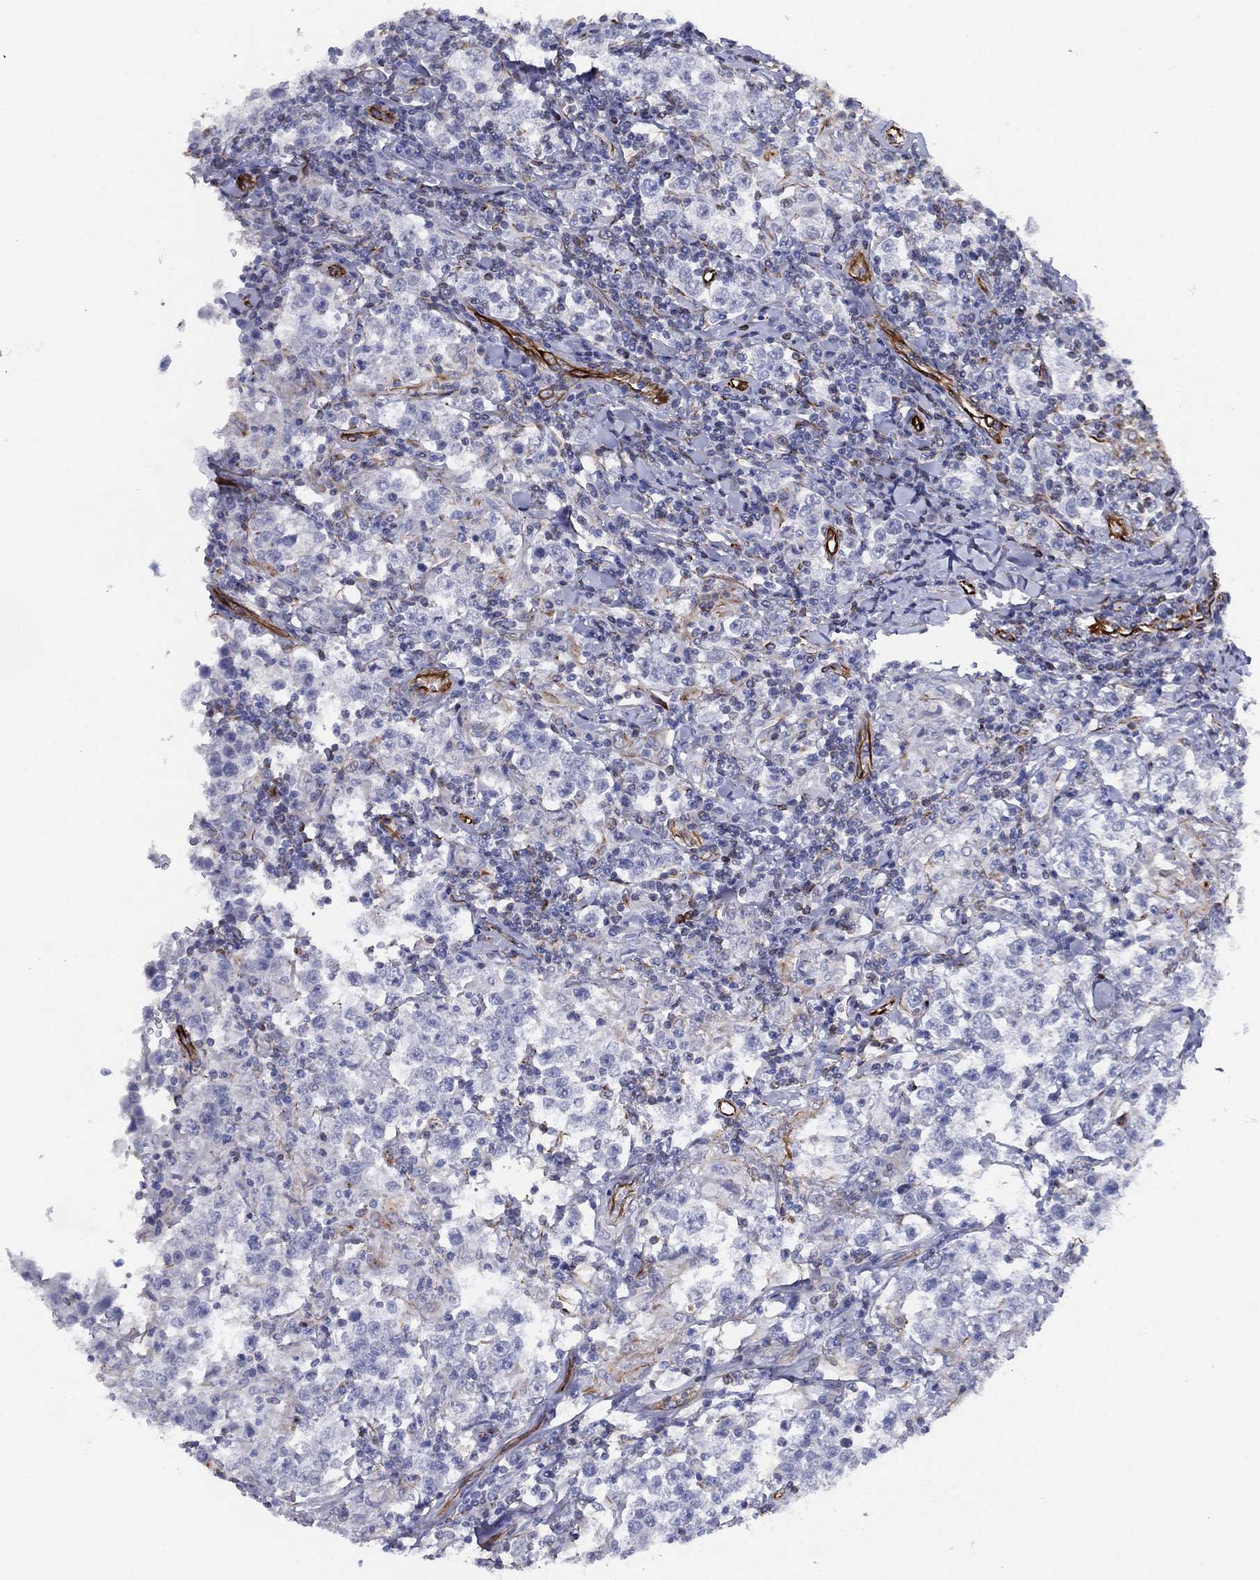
{"staining": {"intensity": "negative", "quantity": "none", "location": "none"}, "tissue": "testis cancer", "cell_type": "Tumor cells", "image_type": "cancer", "snomed": [{"axis": "morphology", "description": "Seminoma, NOS"}, {"axis": "morphology", "description": "Carcinoma, Embryonal, NOS"}, {"axis": "topography", "description": "Testis"}], "caption": "Tumor cells show no significant protein expression in testis cancer (seminoma).", "gene": "MAS1", "patient": {"sex": "male", "age": 41}}